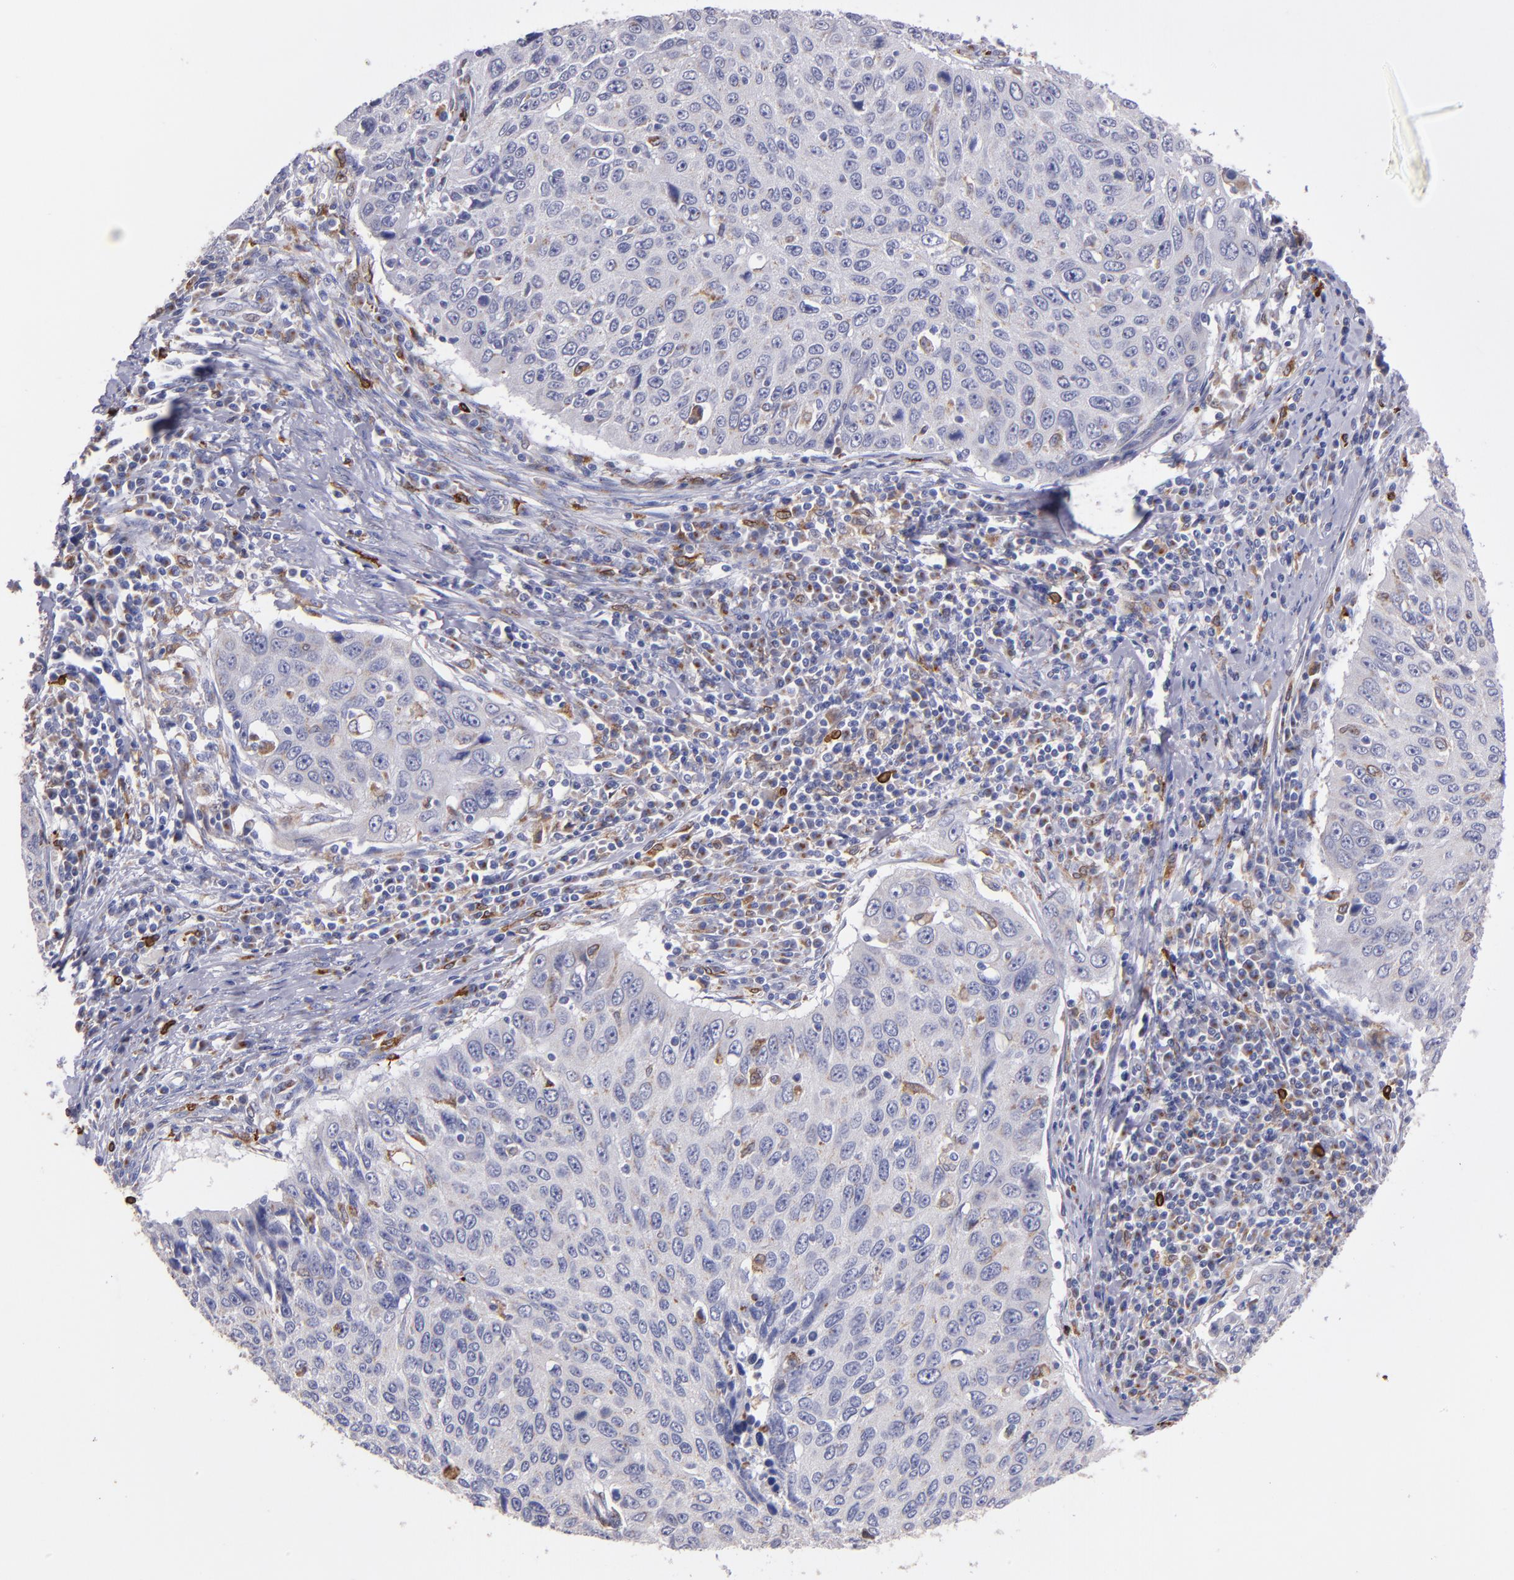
{"staining": {"intensity": "moderate", "quantity": "<25%", "location": "cytoplasmic/membranous"}, "tissue": "cervical cancer", "cell_type": "Tumor cells", "image_type": "cancer", "snomed": [{"axis": "morphology", "description": "Squamous cell carcinoma, NOS"}, {"axis": "topography", "description": "Cervix"}], "caption": "Protein expression analysis of human squamous cell carcinoma (cervical) reveals moderate cytoplasmic/membranous positivity in about <25% of tumor cells.", "gene": "PTGS1", "patient": {"sex": "female", "age": 53}}